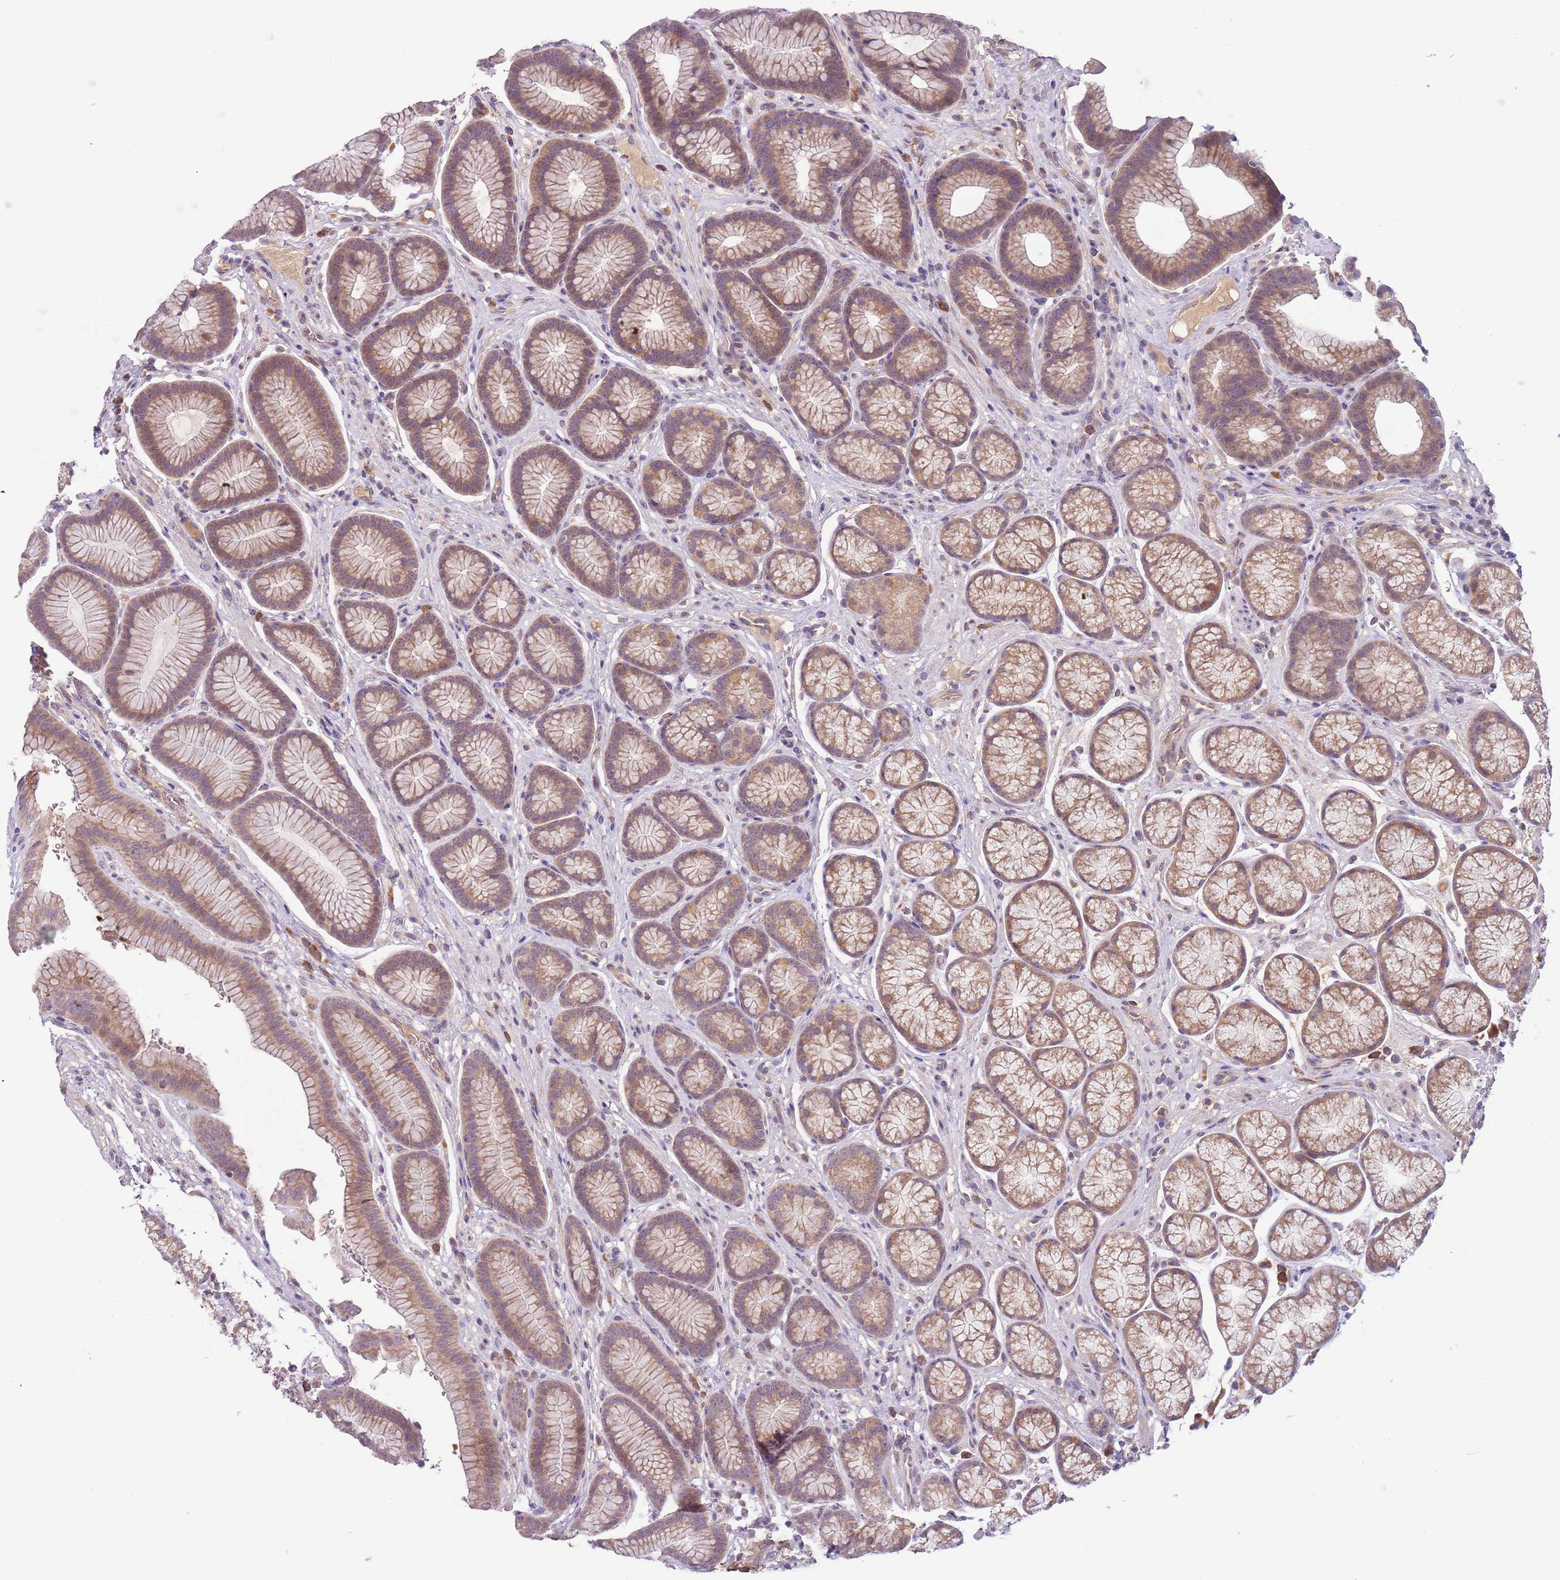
{"staining": {"intensity": "moderate", "quantity": ">75%", "location": "cytoplasmic/membranous"}, "tissue": "stomach", "cell_type": "Glandular cells", "image_type": "normal", "snomed": [{"axis": "morphology", "description": "Normal tissue, NOS"}, {"axis": "topography", "description": "Stomach"}], "caption": "Glandular cells reveal moderate cytoplasmic/membranous expression in approximately >75% of cells in normal stomach.", "gene": "FECH", "patient": {"sex": "male", "age": 42}}